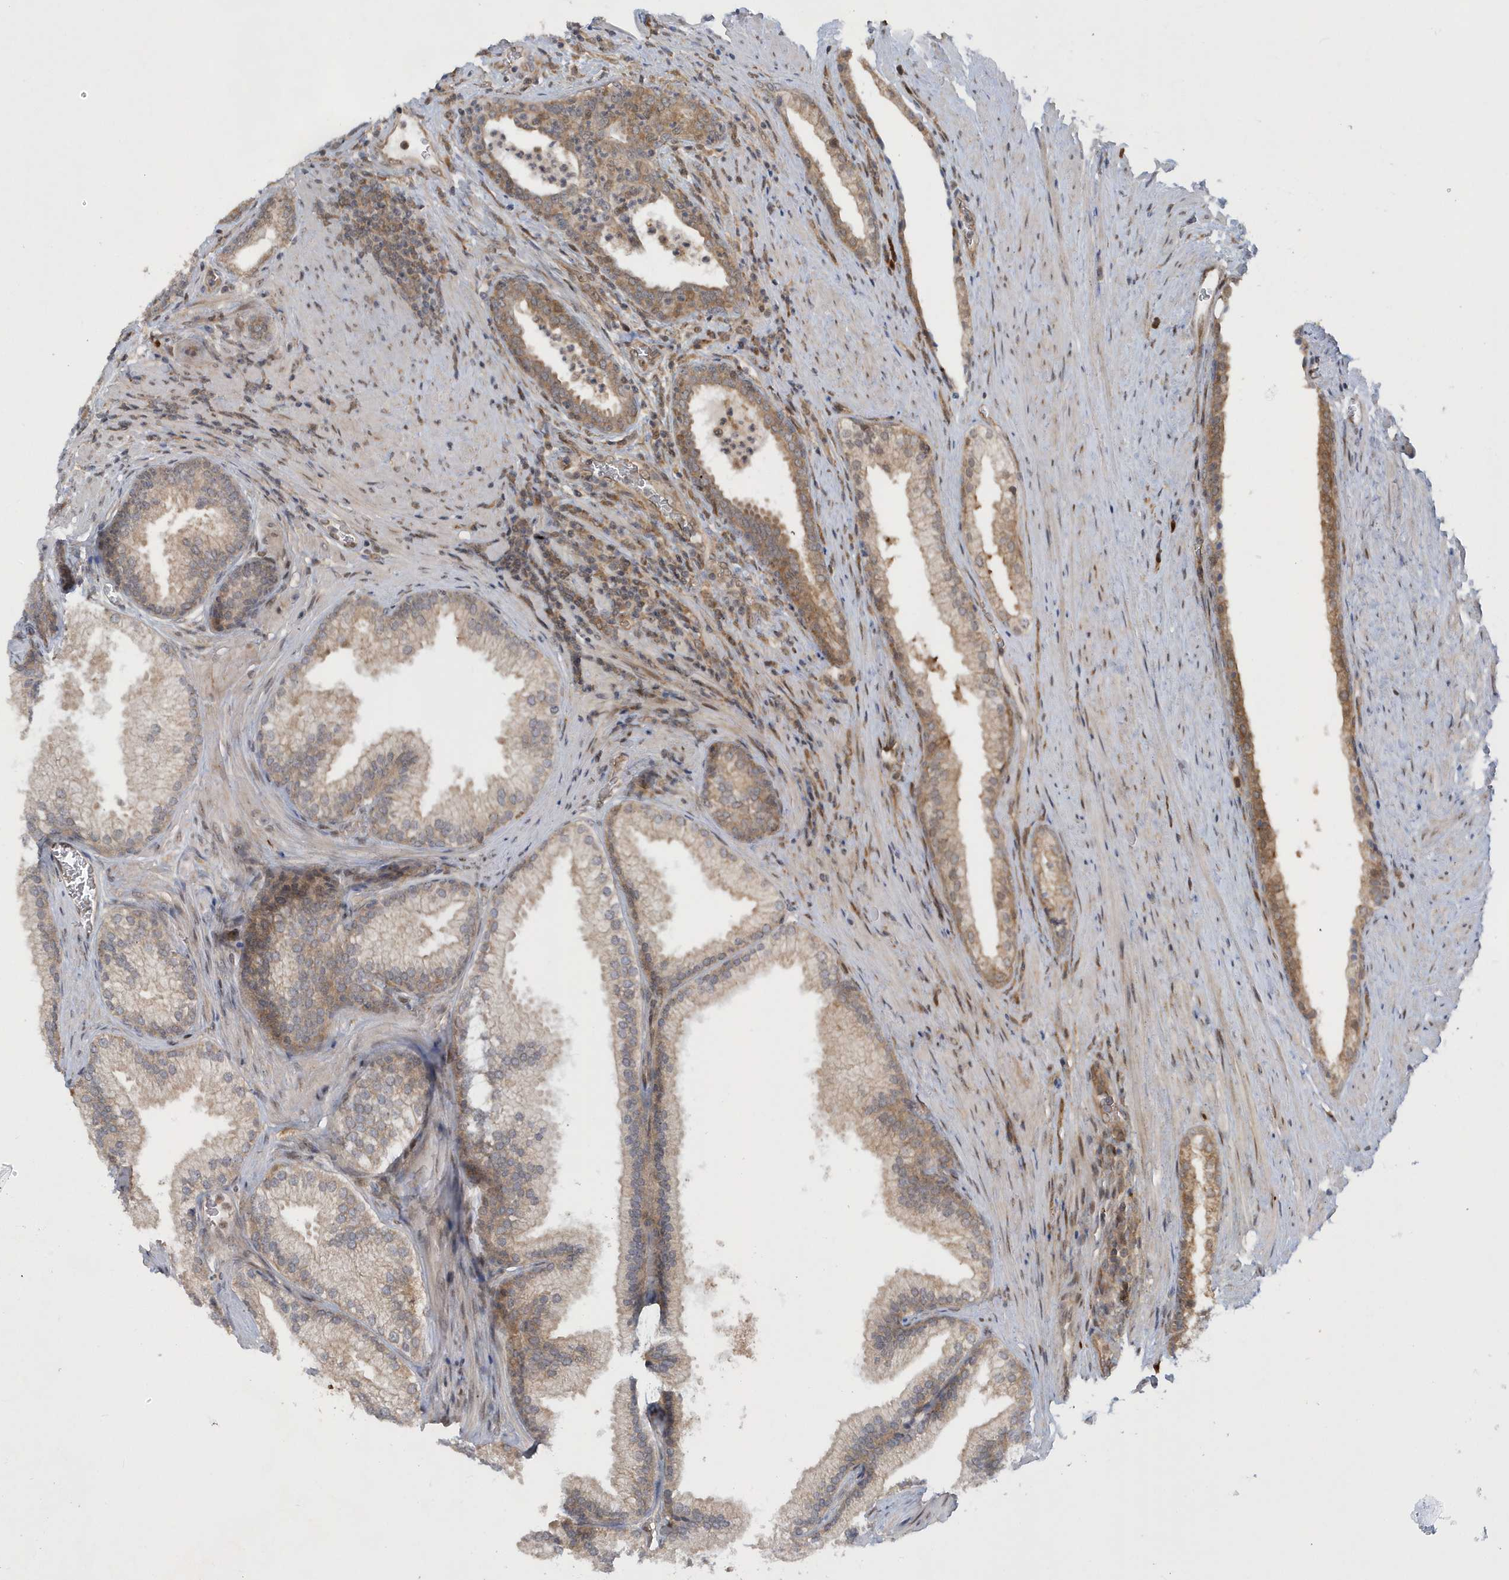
{"staining": {"intensity": "moderate", "quantity": "25%-75%", "location": "cytoplasmic/membranous"}, "tissue": "prostate", "cell_type": "Glandular cells", "image_type": "normal", "snomed": [{"axis": "morphology", "description": "Normal tissue, NOS"}, {"axis": "topography", "description": "Prostate"}], "caption": "DAB immunohistochemical staining of unremarkable prostate displays moderate cytoplasmic/membranous protein positivity in approximately 25%-75% of glandular cells.", "gene": "ATG4A", "patient": {"sex": "male", "age": 76}}